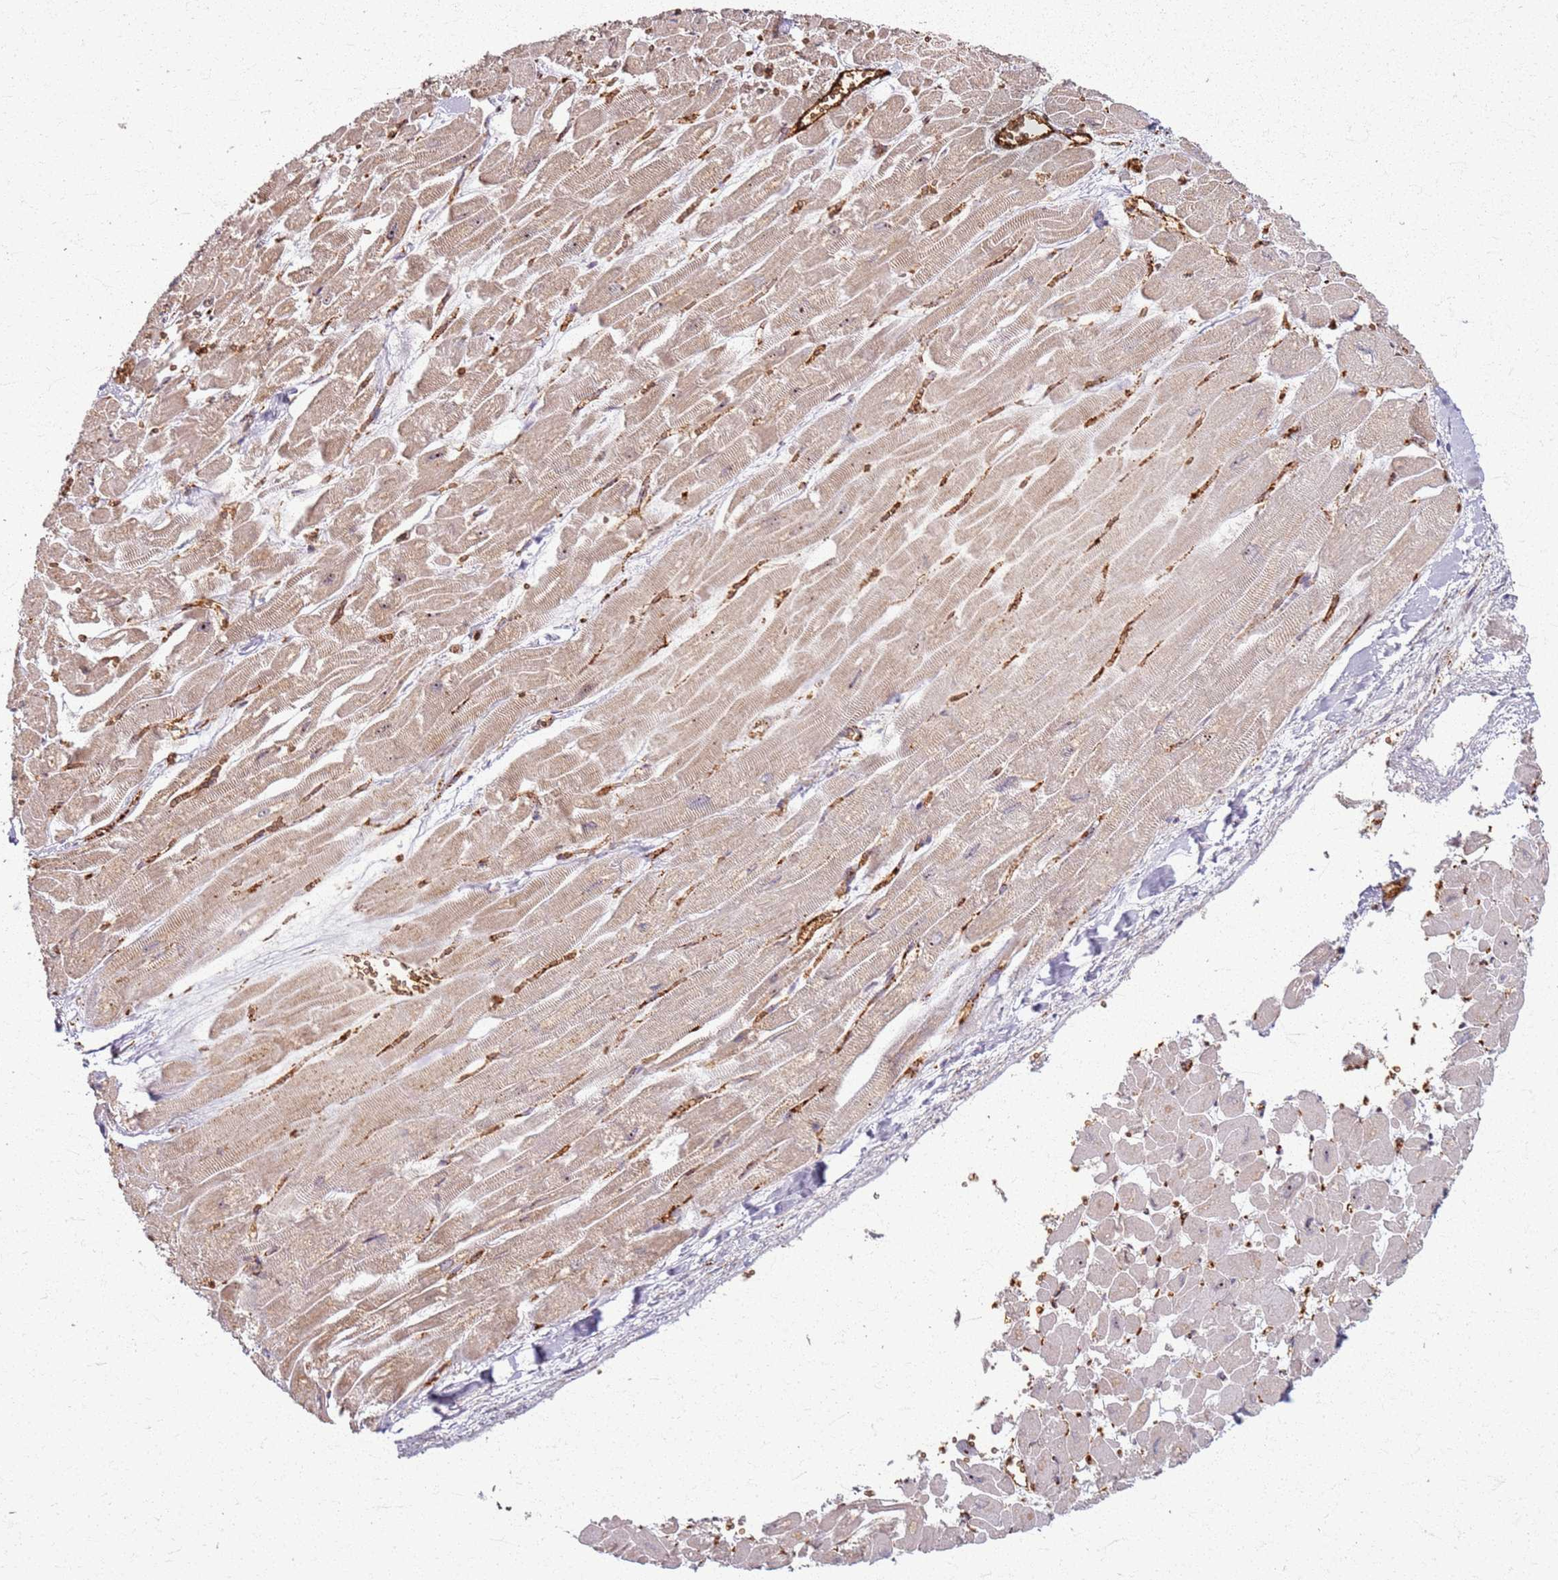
{"staining": {"intensity": "weak", "quantity": "25%-75%", "location": "cytoplasmic/membranous"}, "tissue": "heart muscle", "cell_type": "Cardiomyocytes", "image_type": "normal", "snomed": [{"axis": "morphology", "description": "Normal tissue, NOS"}, {"axis": "topography", "description": "Heart"}], "caption": "An image of heart muscle stained for a protein demonstrates weak cytoplasmic/membranous brown staining in cardiomyocytes.", "gene": "KRI1", "patient": {"sex": "male", "age": 54}}